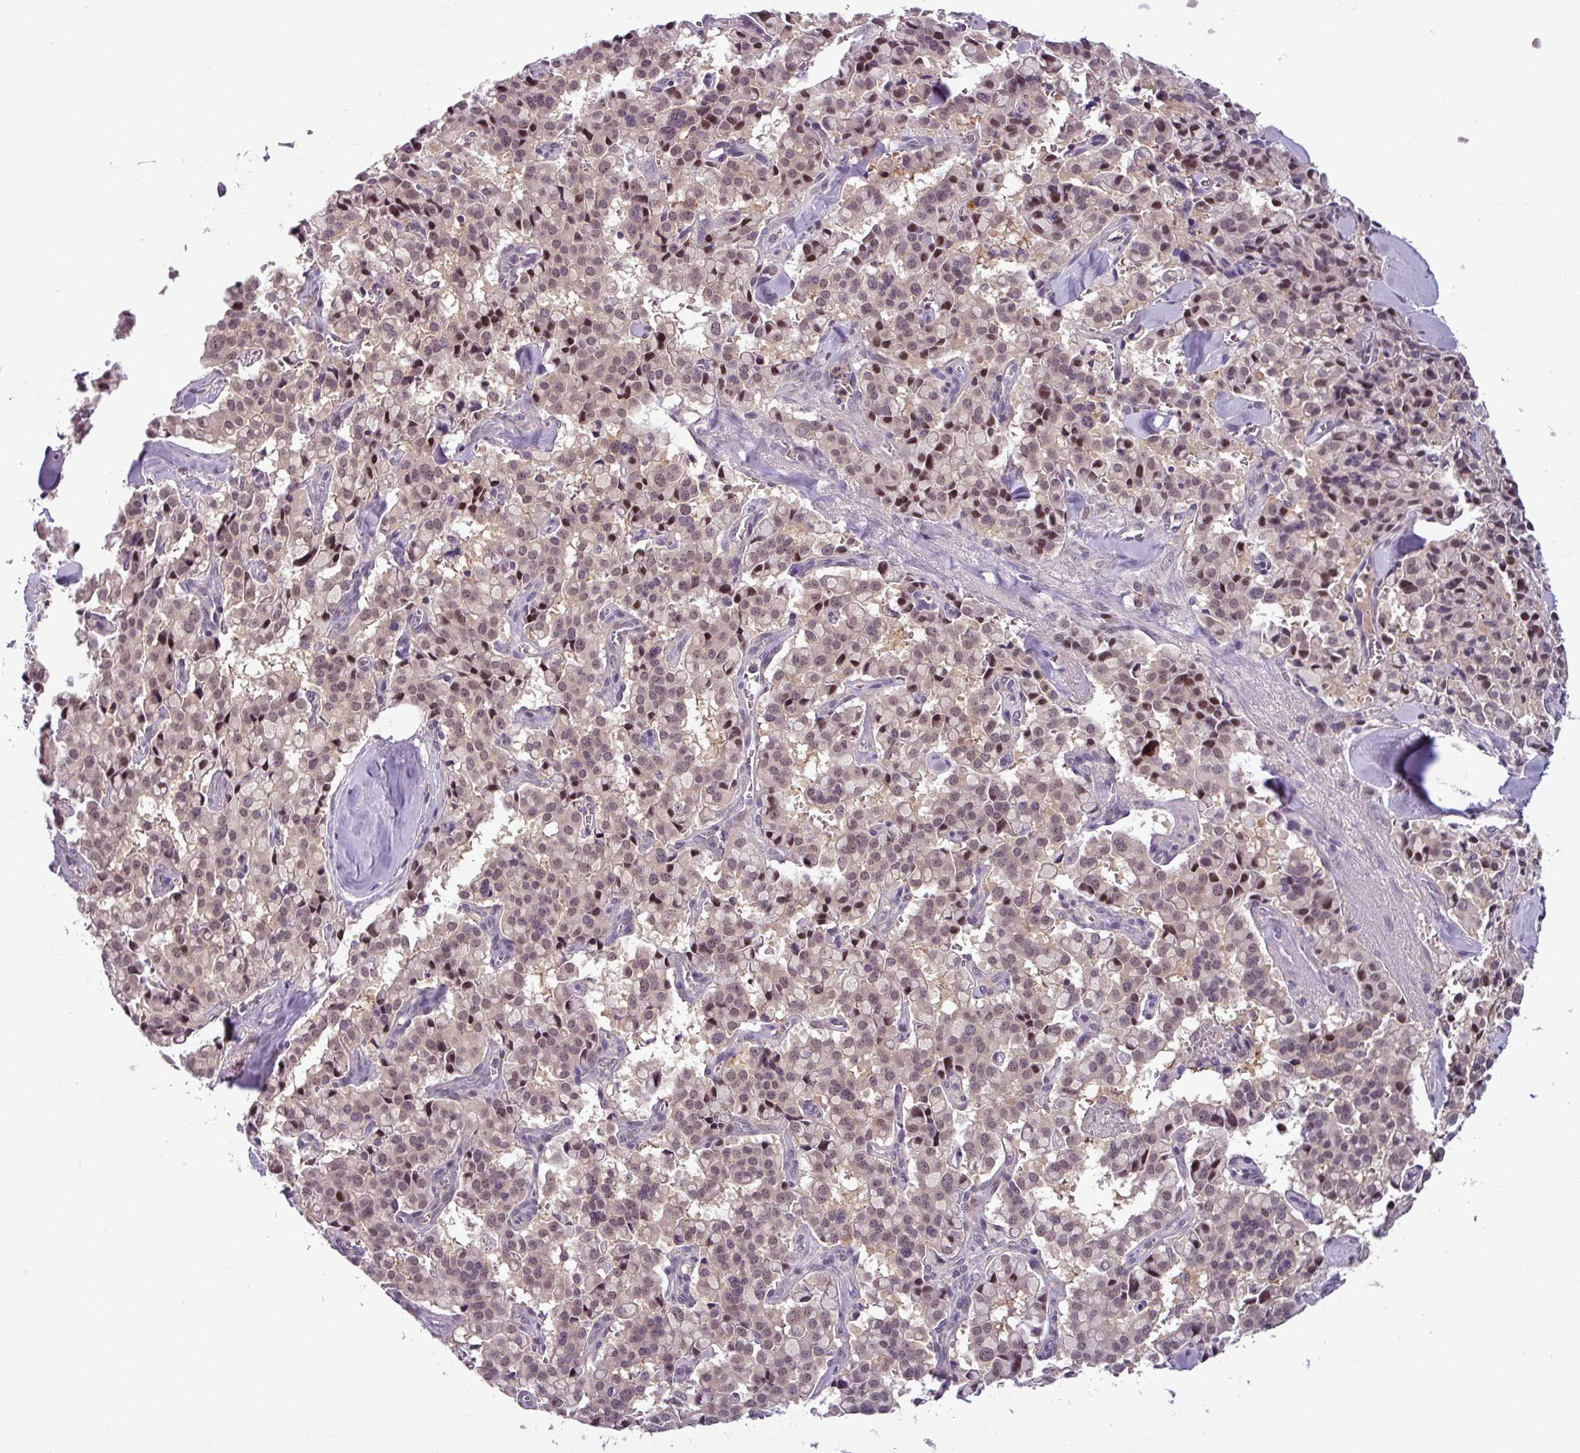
{"staining": {"intensity": "moderate", "quantity": "<25%", "location": "nuclear"}, "tissue": "pancreatic cancer", "cell_type": "Tumor cells", "image_type": "cancer", "snomed": [{"axis": "morphology", "description": "Adenocarcinoma, NOS"}, {"axis": "topography", "description": "Pancreas"}], "caption": "Adenocarcinoma (pancreatic) stained with a brown dye shows moderate nuclear positive positivity in about <25% of tumor cells.", "gene": "NPFFR1", "patient": {"sex": "male", "age": 65}}